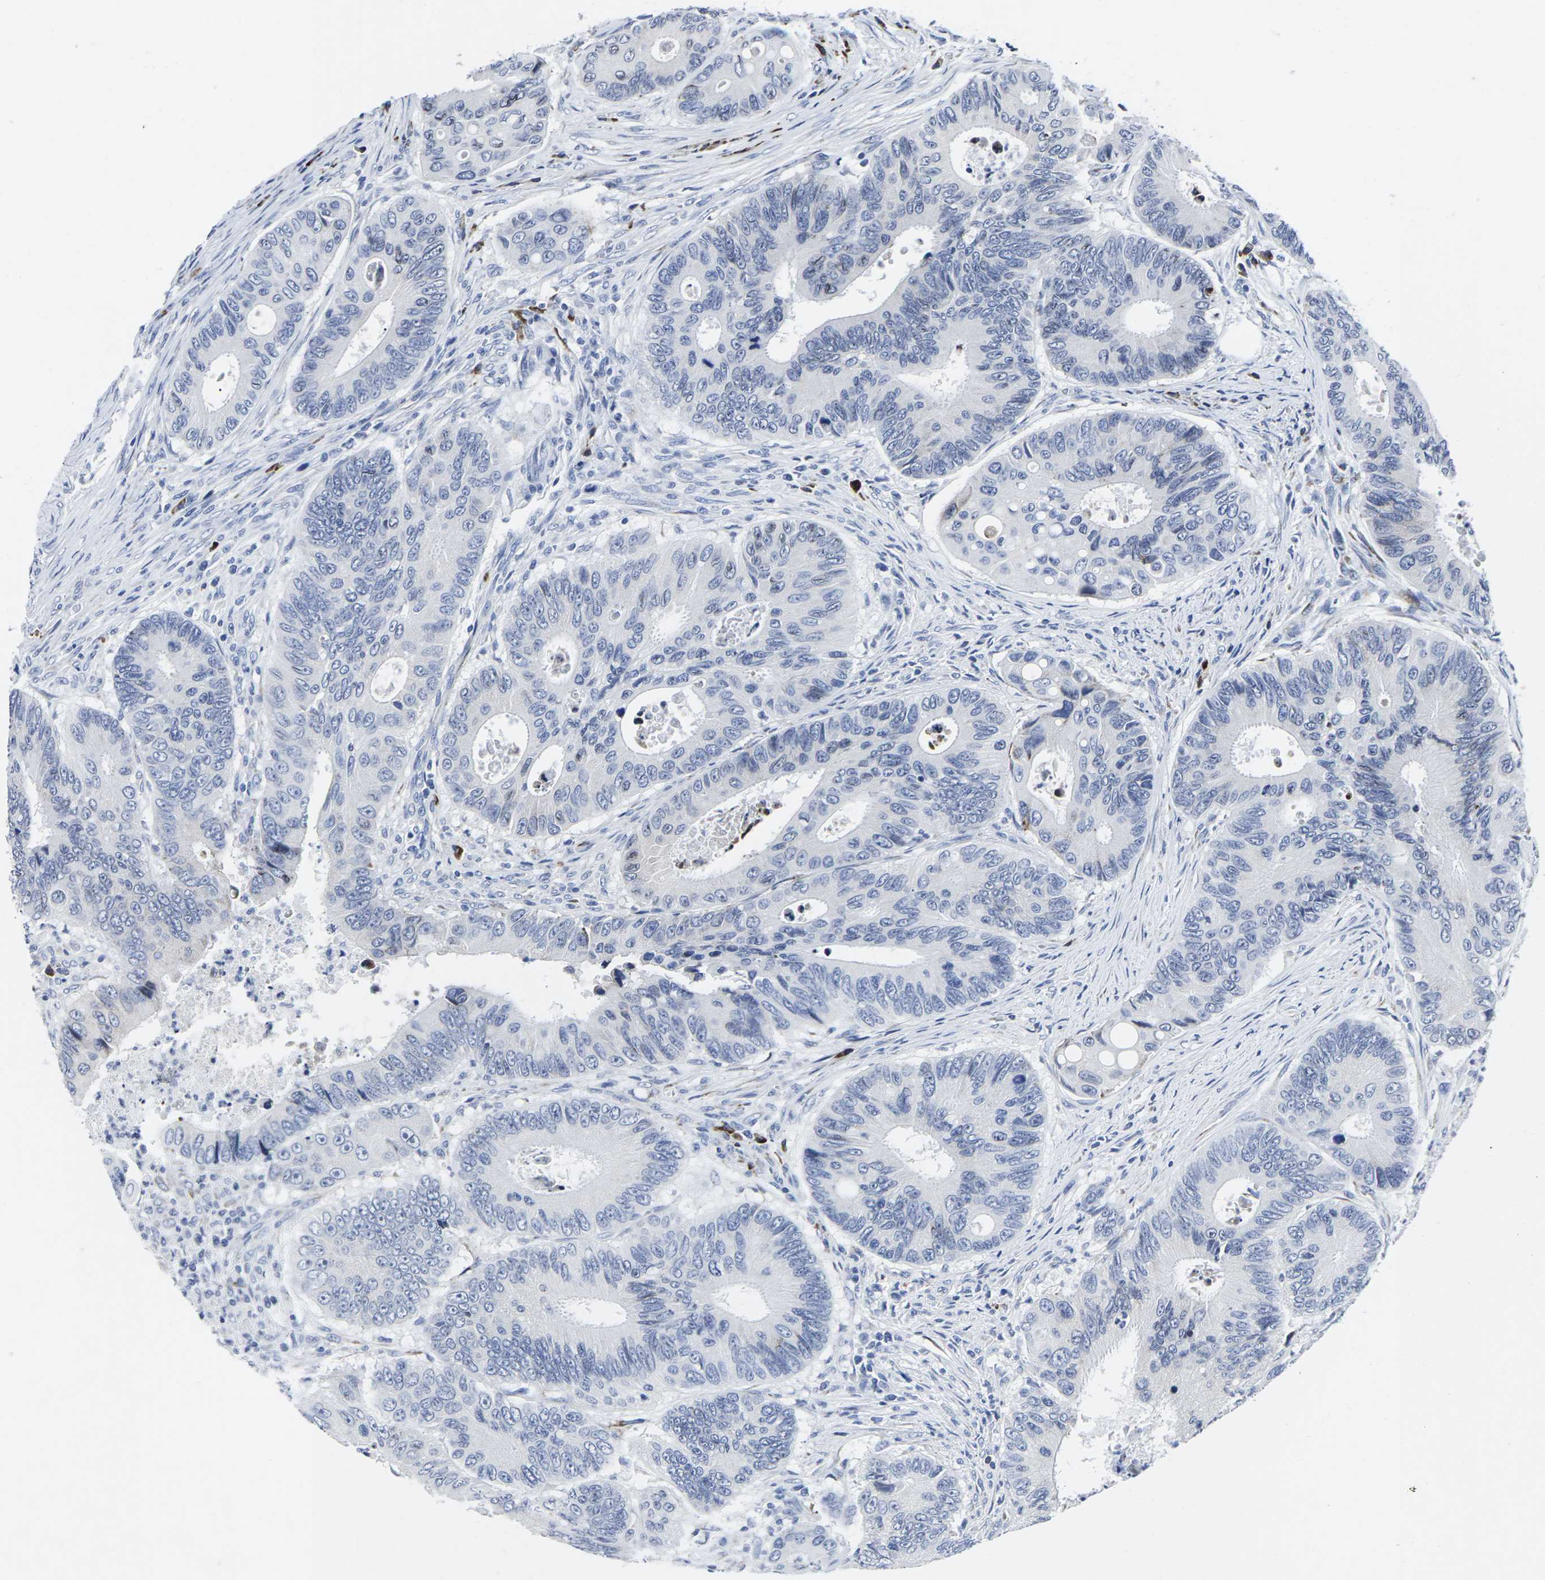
{"staining": {"intensity": "weak", "quantity": "<25%", "location": "cytoplasmic/membranous"}, "tissue": "colorectal cancer", "cell_type": "Tumor cells", "image_type": "cancer", "snomed": [{"axis": "morphology", "description": "Inflammation, NOS"}, {"axis": "morphology", "description": "Adenocarcinoma, NOS"}, {"axis": "topography", "description": "Colon"}], "caption": "This is an immunohistochemistry micrograph of colorectal adenocarcinoma. There is no staining in tumor cells.", "gene": "RPN1", "patient": {"sex": "male", "age": 72}}